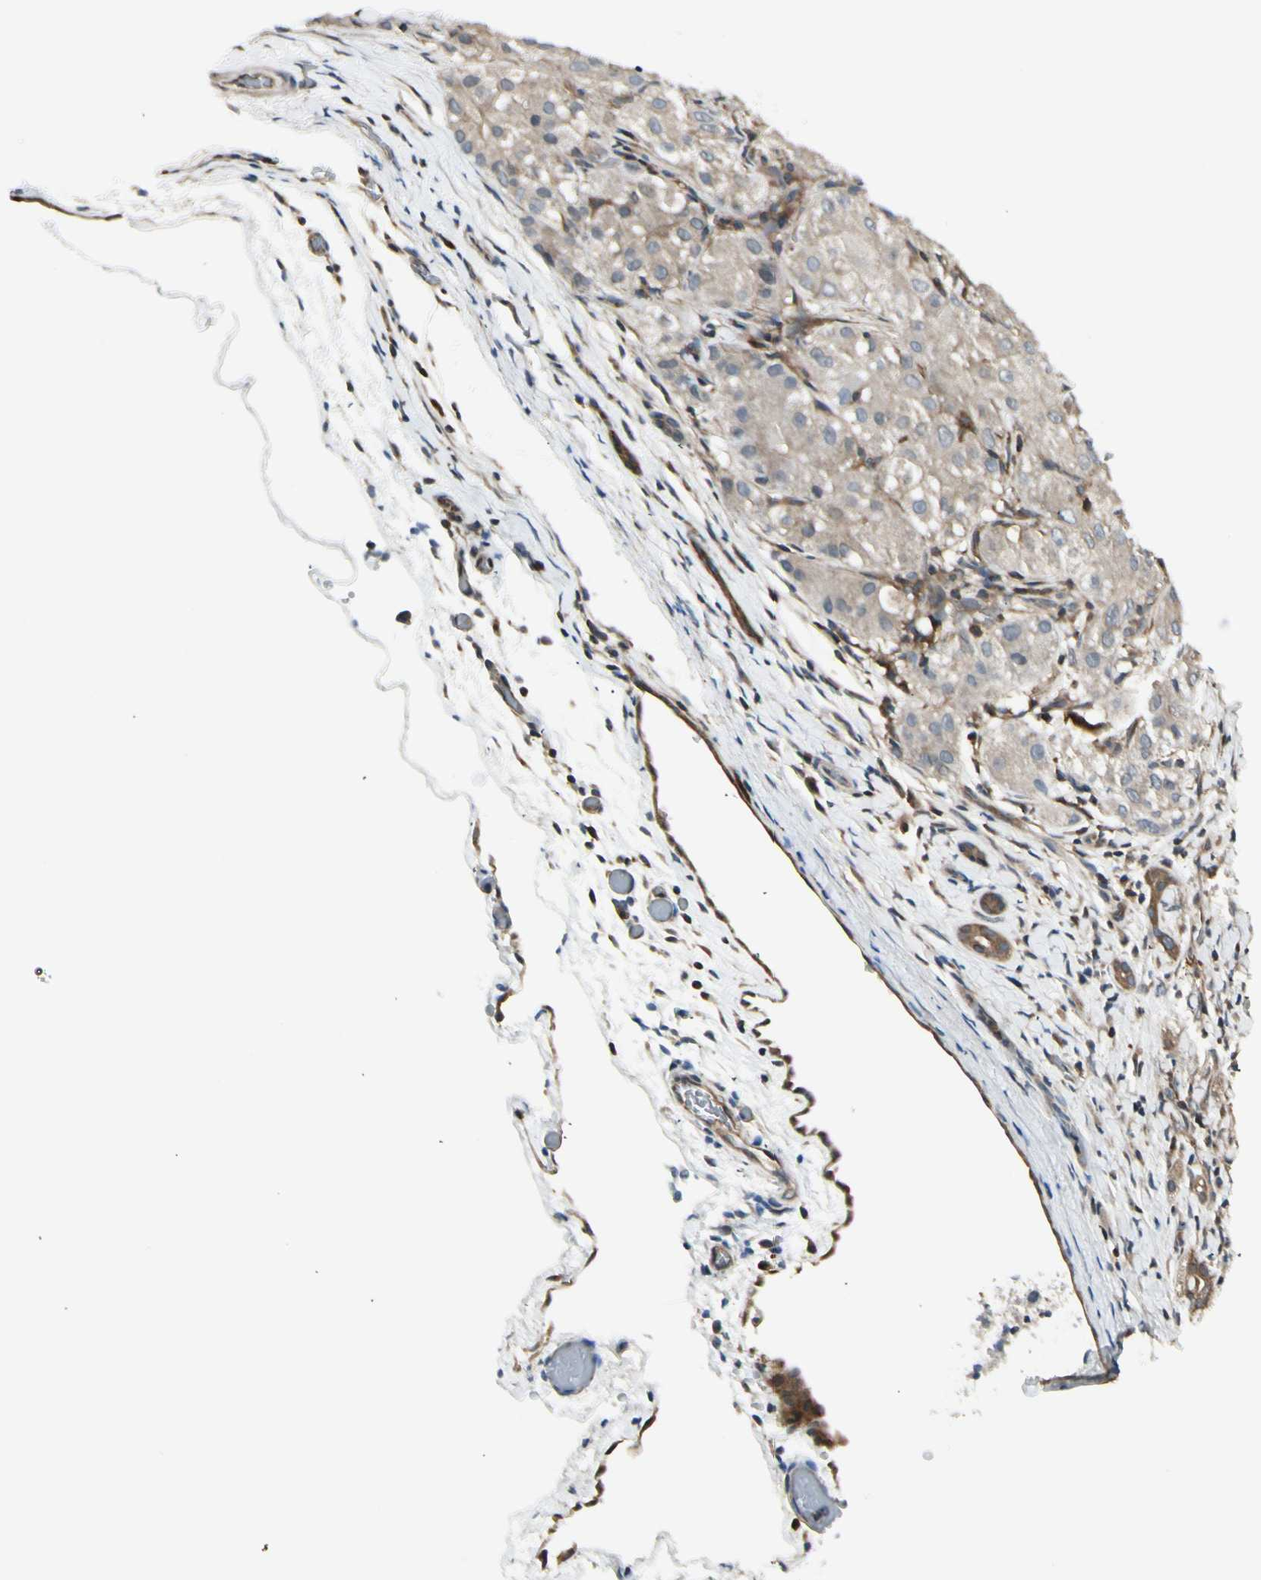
{"staining": {"intensity": "weak", "quantity": "25%-75%", "location": "cytoplasmic/membranous"}, "tissue": "liver cancer", "cell_type": "Tumor cells", "image_type": "cancer", "snomed": [{"axis": "morphology", "description": "Carcinoma, Hepatocellular, NOS"}, {"axis": "topography", "description": "Liver"}], "caption": "Protein analysis of liver cancer tissue demonstrates weak cytoplasmic/membranous staining in about 25%-75% of tumor cells. Immunohistochemistry stains the protein in brown and the nuclei are stained blue.", "gene": "OXSR1", "patient": {"sex": "male", "age": 80}}